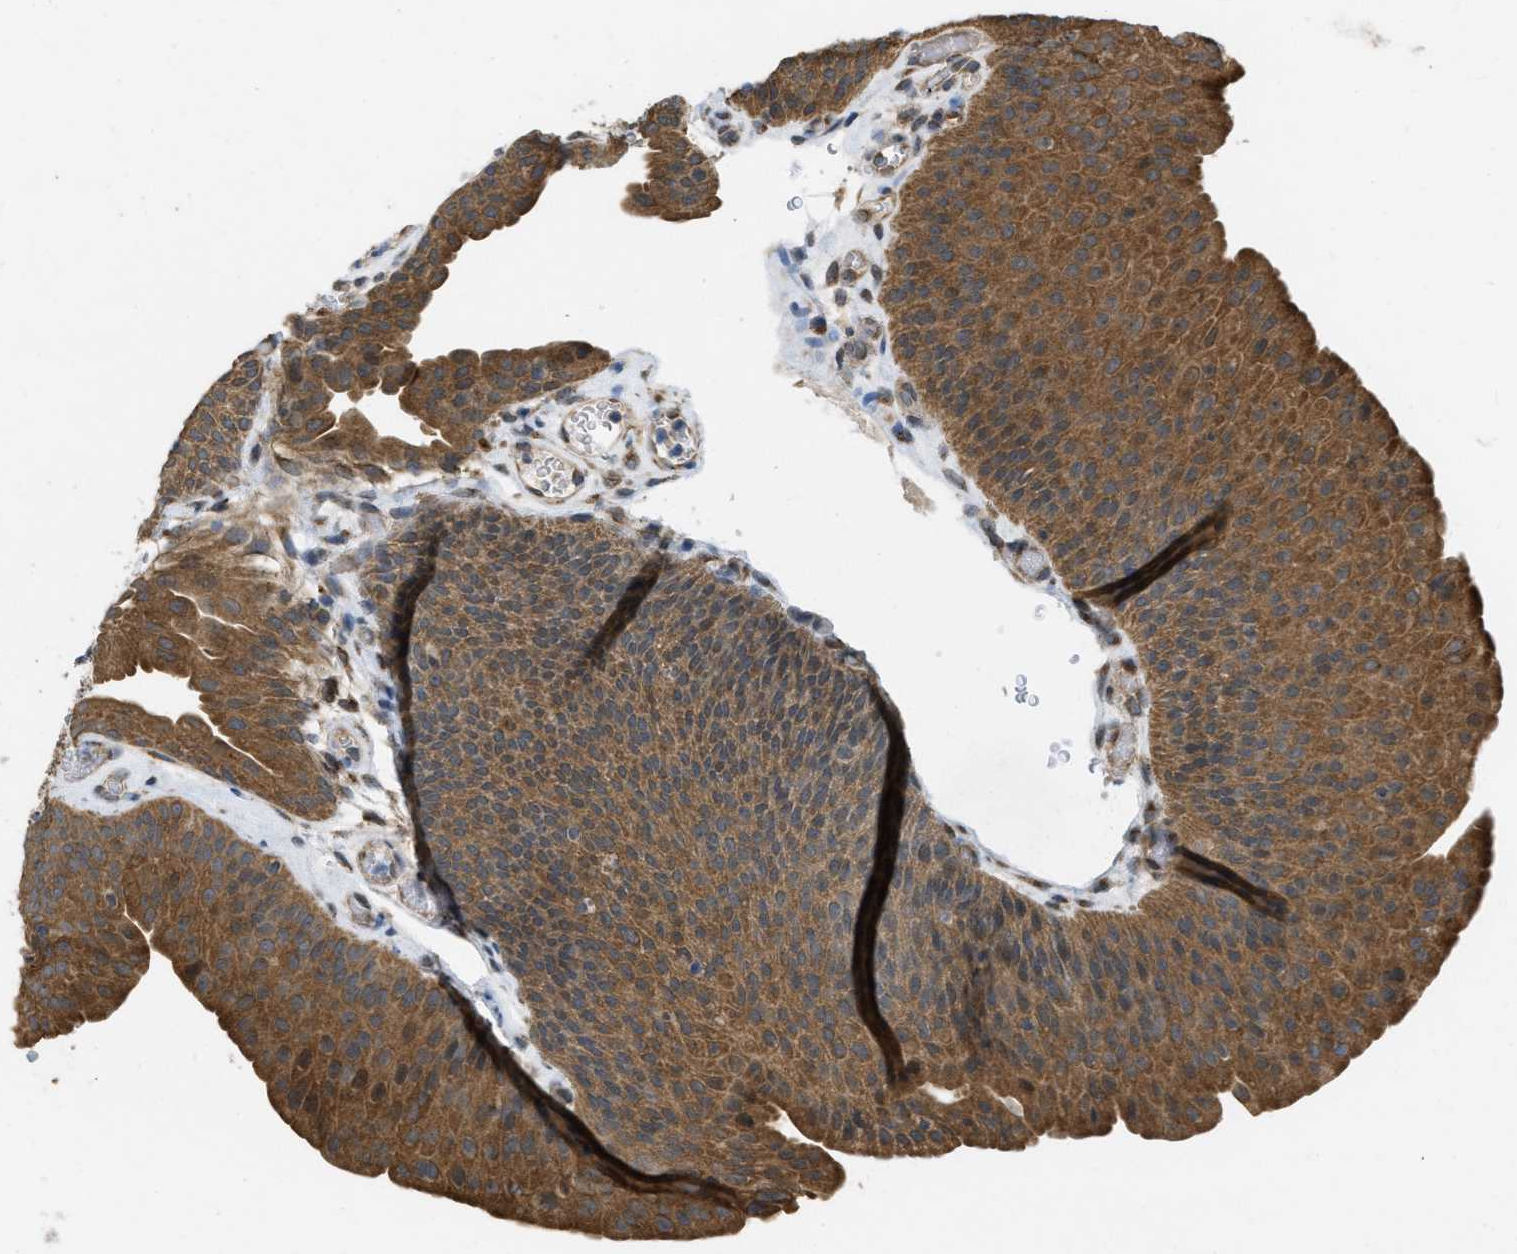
{"staining": {"intensity": "moderate", "quantity": ">75%", "location": "cytoplasmic/membranous"}, "tissue": "urothelial cancer", "cell_type": "Tumor cells", "image_type": "cancer", "snomed": [{"axis": "morphology", "description": "Urothelial carcinoma, Low grade"}, {"axis": "morphology", "description": "Urothelial carcinoma, High grade"}, {"axis": "topography", "description": "Urinary bladder"}], "caption": "Moderate cytoplasmic/membranous expression for a protein is present in approximately >75% of tumor cells of urothelial carcinoma (high-grade) using immunohistochemistry.", "gene": "IFNLR1", "patient": {"sex": "male", "age": 35}}